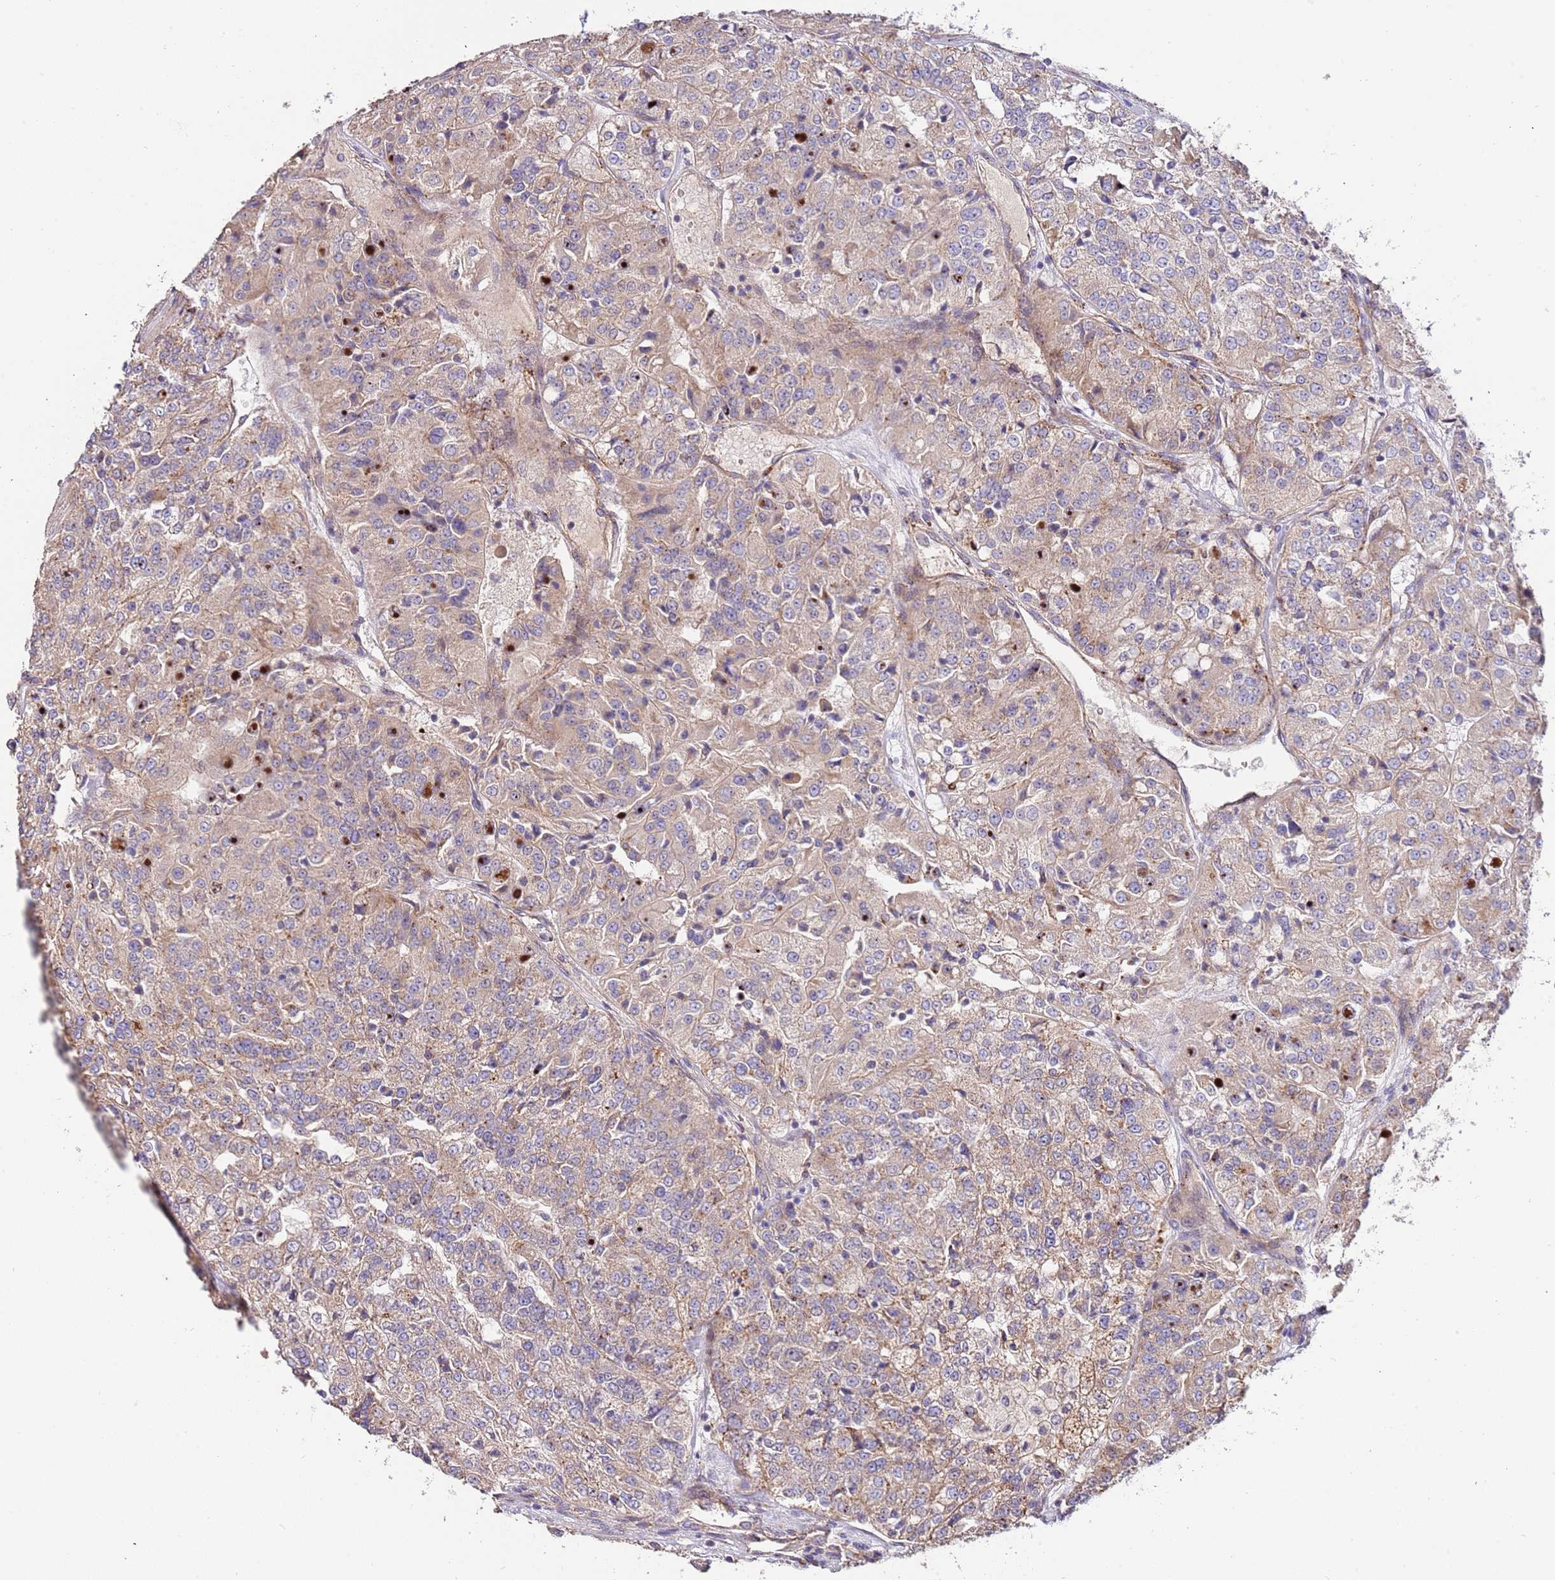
{"staining": {"intensity": "weak", "quantity": "25%-75%", "location": "cytoplasmic/membranous"}, "tissue": "renal cancer", "cell_type": "Tumor cells", "image_type": "cancer", "snomed": [{"axis": "morphology", "description": "Adenocarcinoma, NOS"}, {"axis": "topography", "description": "Kidney"}], "caption": "Immunohistochemistry (IHC) image of neoplastic tissue: renal cancer (adenocarcinoma) stained using IHC displays low levels of weak protein expression localized specifically in the cytoplasmic/membranous of tumor cells, appearing as a cytoplasmic/membranous brown color.", "gene": "DOCK6", "patient": {"sex": "female", "age": 63}}